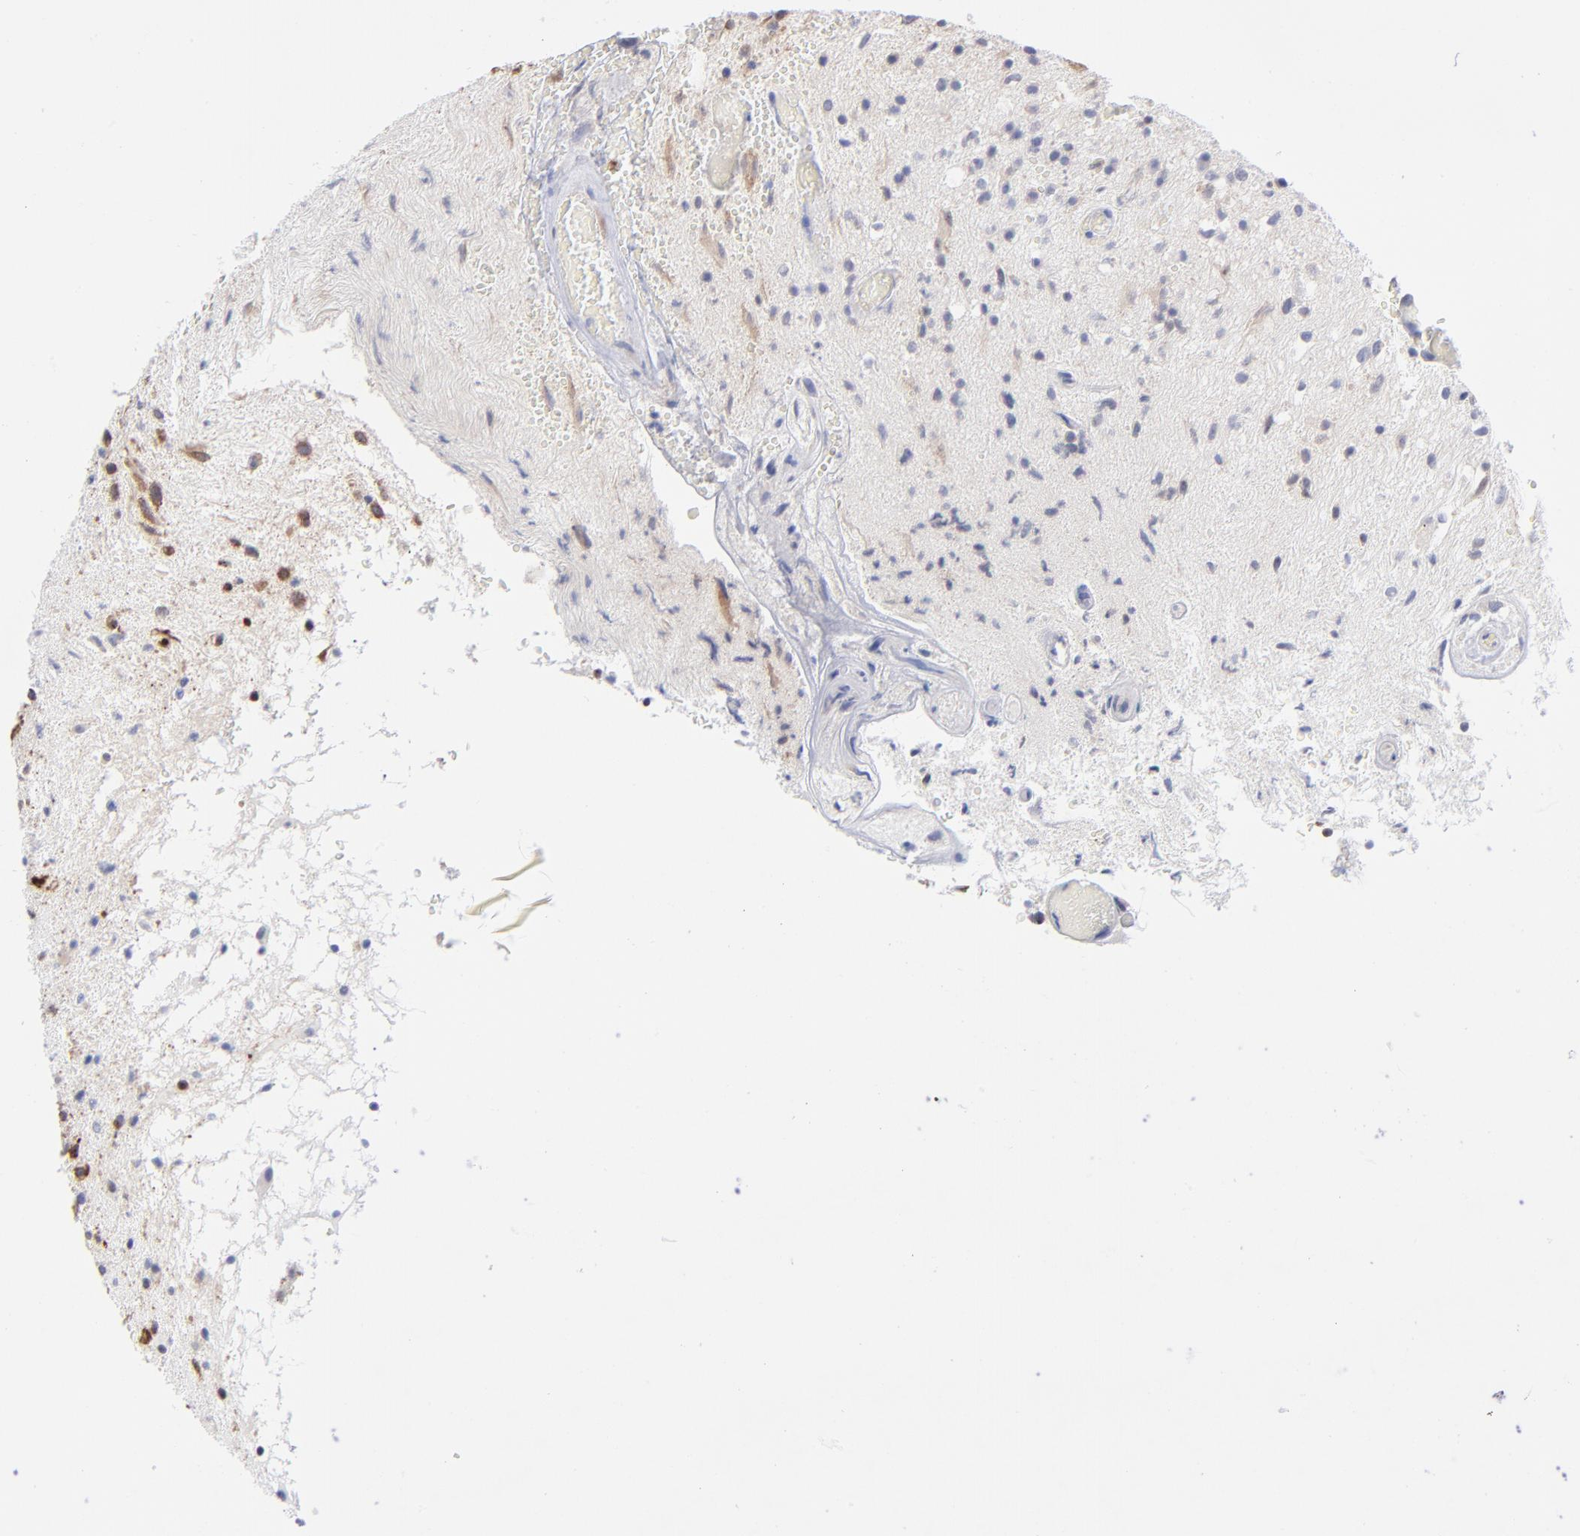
{"staining": {"intensity": "moderate", "quantity": "<25%", "location": "cytoplasmic/membranous"}, "tissue": "glioma", "cell_type": "Tumor cells", "image_type": "cancer", "snomed": [{"axis": "morphology", "description": "Glioma, malignant, High grade"}, {"axis": "topography", "description": "Brain"}], "caption": "A photomicrograph of high-grade glioma (malignant) stained for a protein exhibits moderate cytoplasmic/membranous brown staining in tumor cells.", "gene": "EIF2AK2", "patient": {"sex": "male", "age": 33}}